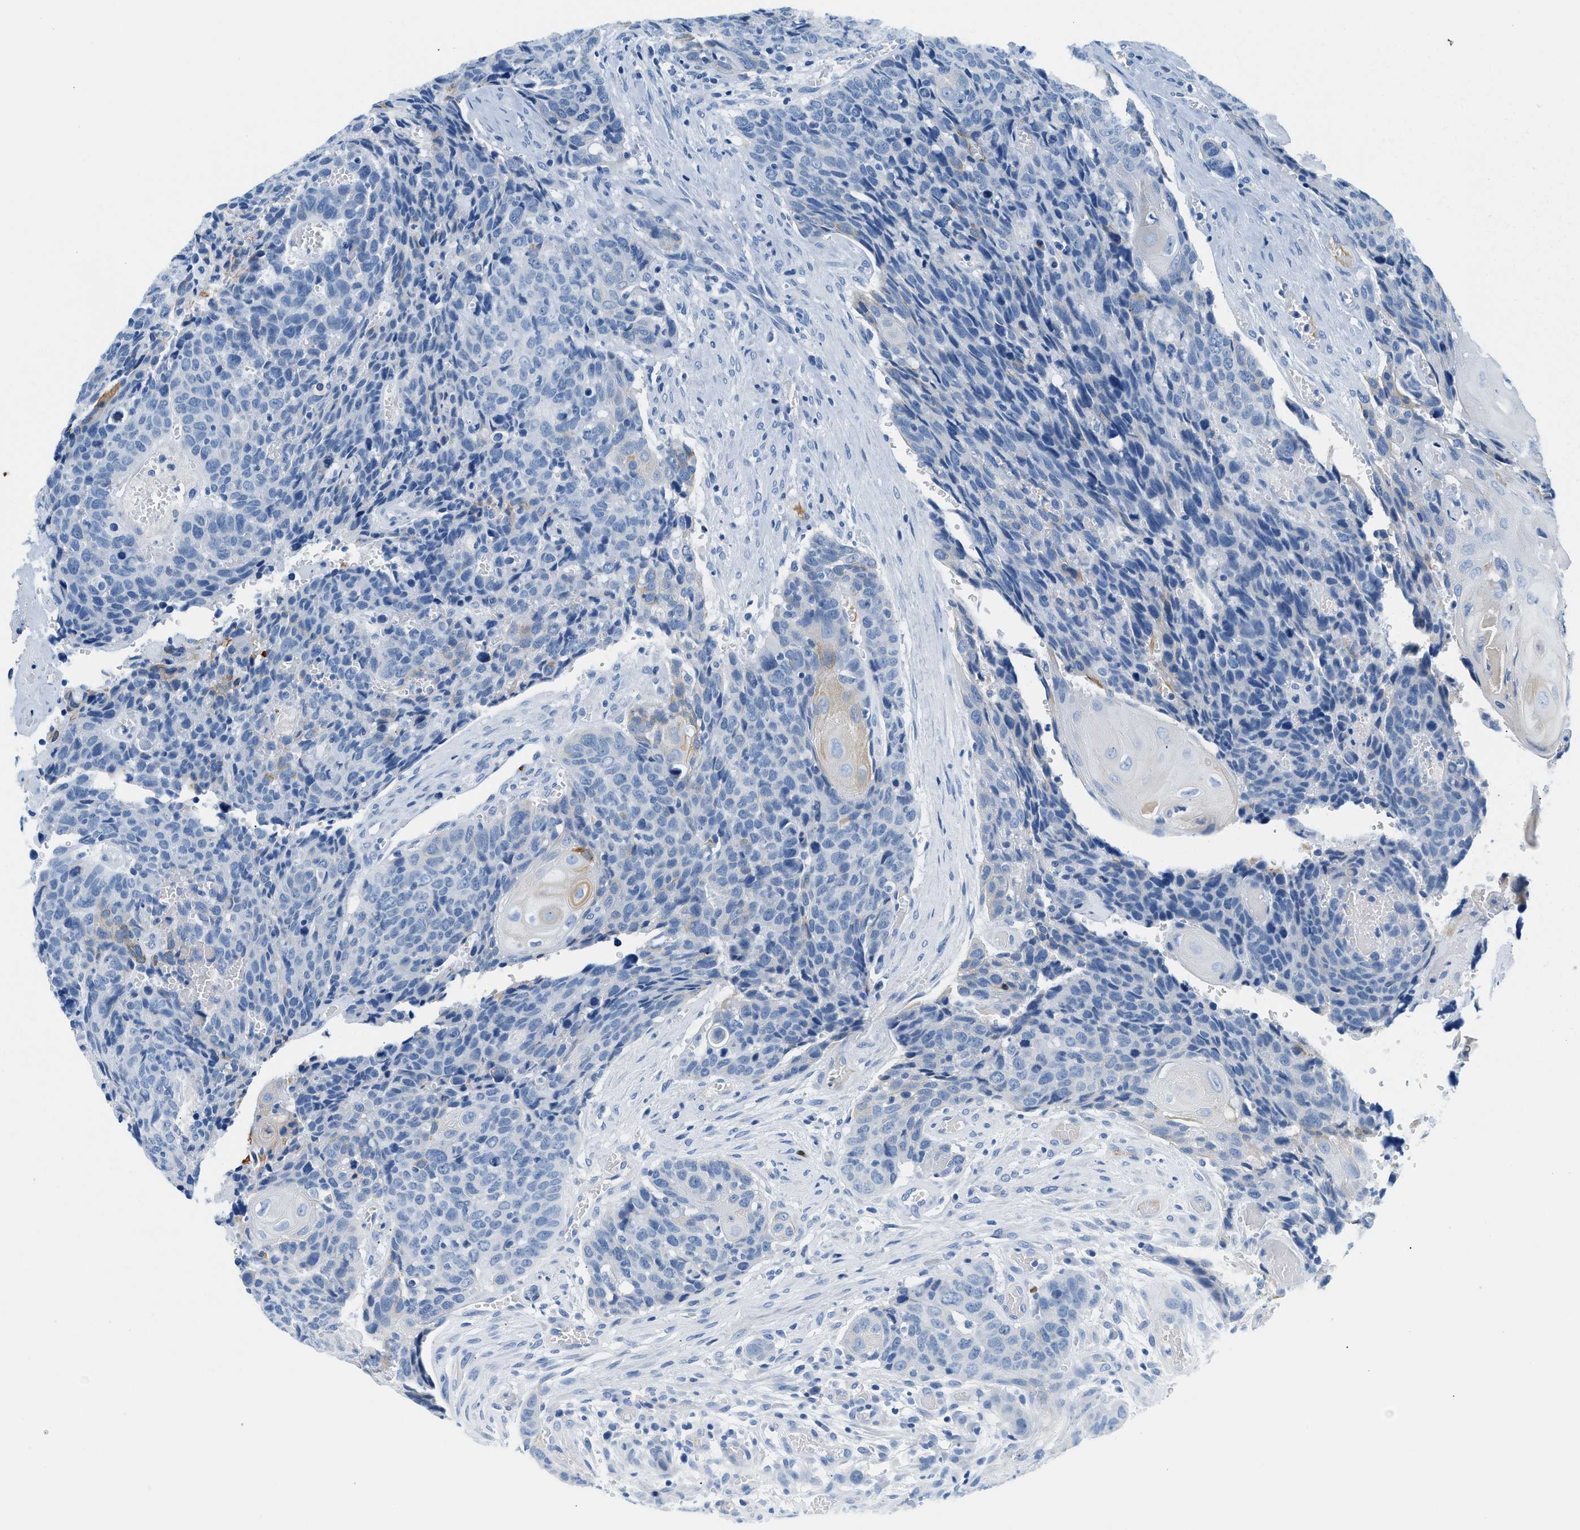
{"staining": {"intensity": "negative", "quantity": "none", "location": "none"}, "tissue": "head and neck cancer", "cell_type": "Tumor cells", "image_type": "cancer", "snomed": [{"axis": "morphology", "description": "Squamous cell carcinoma, NOS"}, {"axis": "topography", "description": "Head-Neck"}], "caption": "Immunohistochemistry (IHC) photomicrograph of squamous cell carcinoma (head and neck) stained for a protein (brown), which displays no positivity in tumor cells. The staining is performed using DAB (3,3'-diaminobenzidine) brown chromogen with nuclei counter-stained in using hematoxylin.", "gene": "STXBP2", "patient": {"sex": "male", "age": 66}}